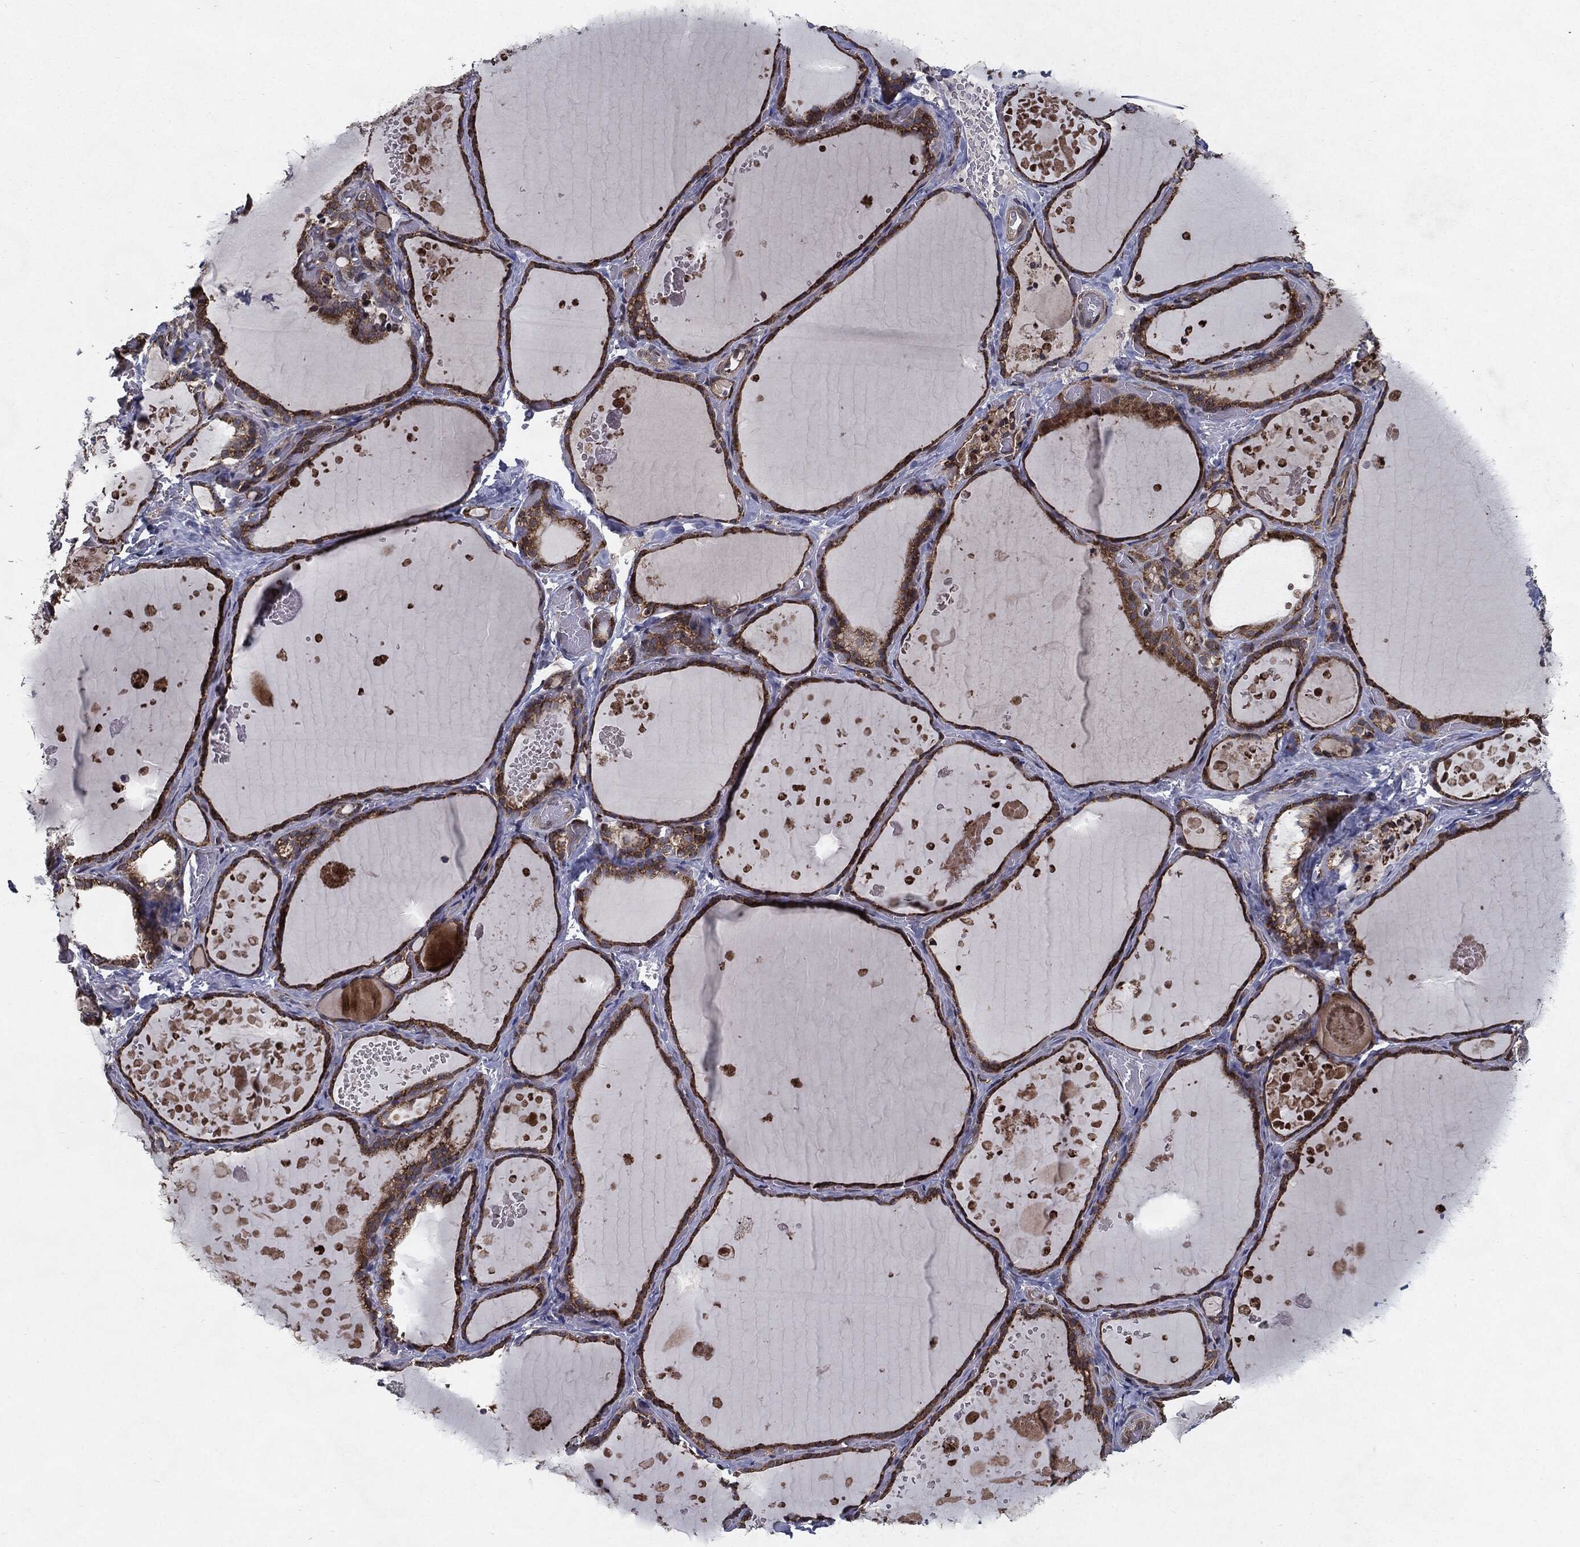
{"staining": {"intensity": "strong", "quantity": "25%-75%", "location": "cytoplasmic/membranous"}, "tissue": "thyroid gland", "cell_type": "Glandular cells", "image_type": "normal", "snomed": [{"axis": "morphology", "description": "Normal tissue, NOS"}, {"axis": "topography", "description": "Thyroid gland"}], "caption": "Unremarkable thyroid gland exhibits strong cytoplasmic/membranous positivity in about 25%-75% of glandular cells (Stains: DAB in brown, nuclei in blue, Microscopy: brightfield microscopy at high magnification)..", "gene": "HDAC5", "patient": {"sex": "female", "age": 56}}